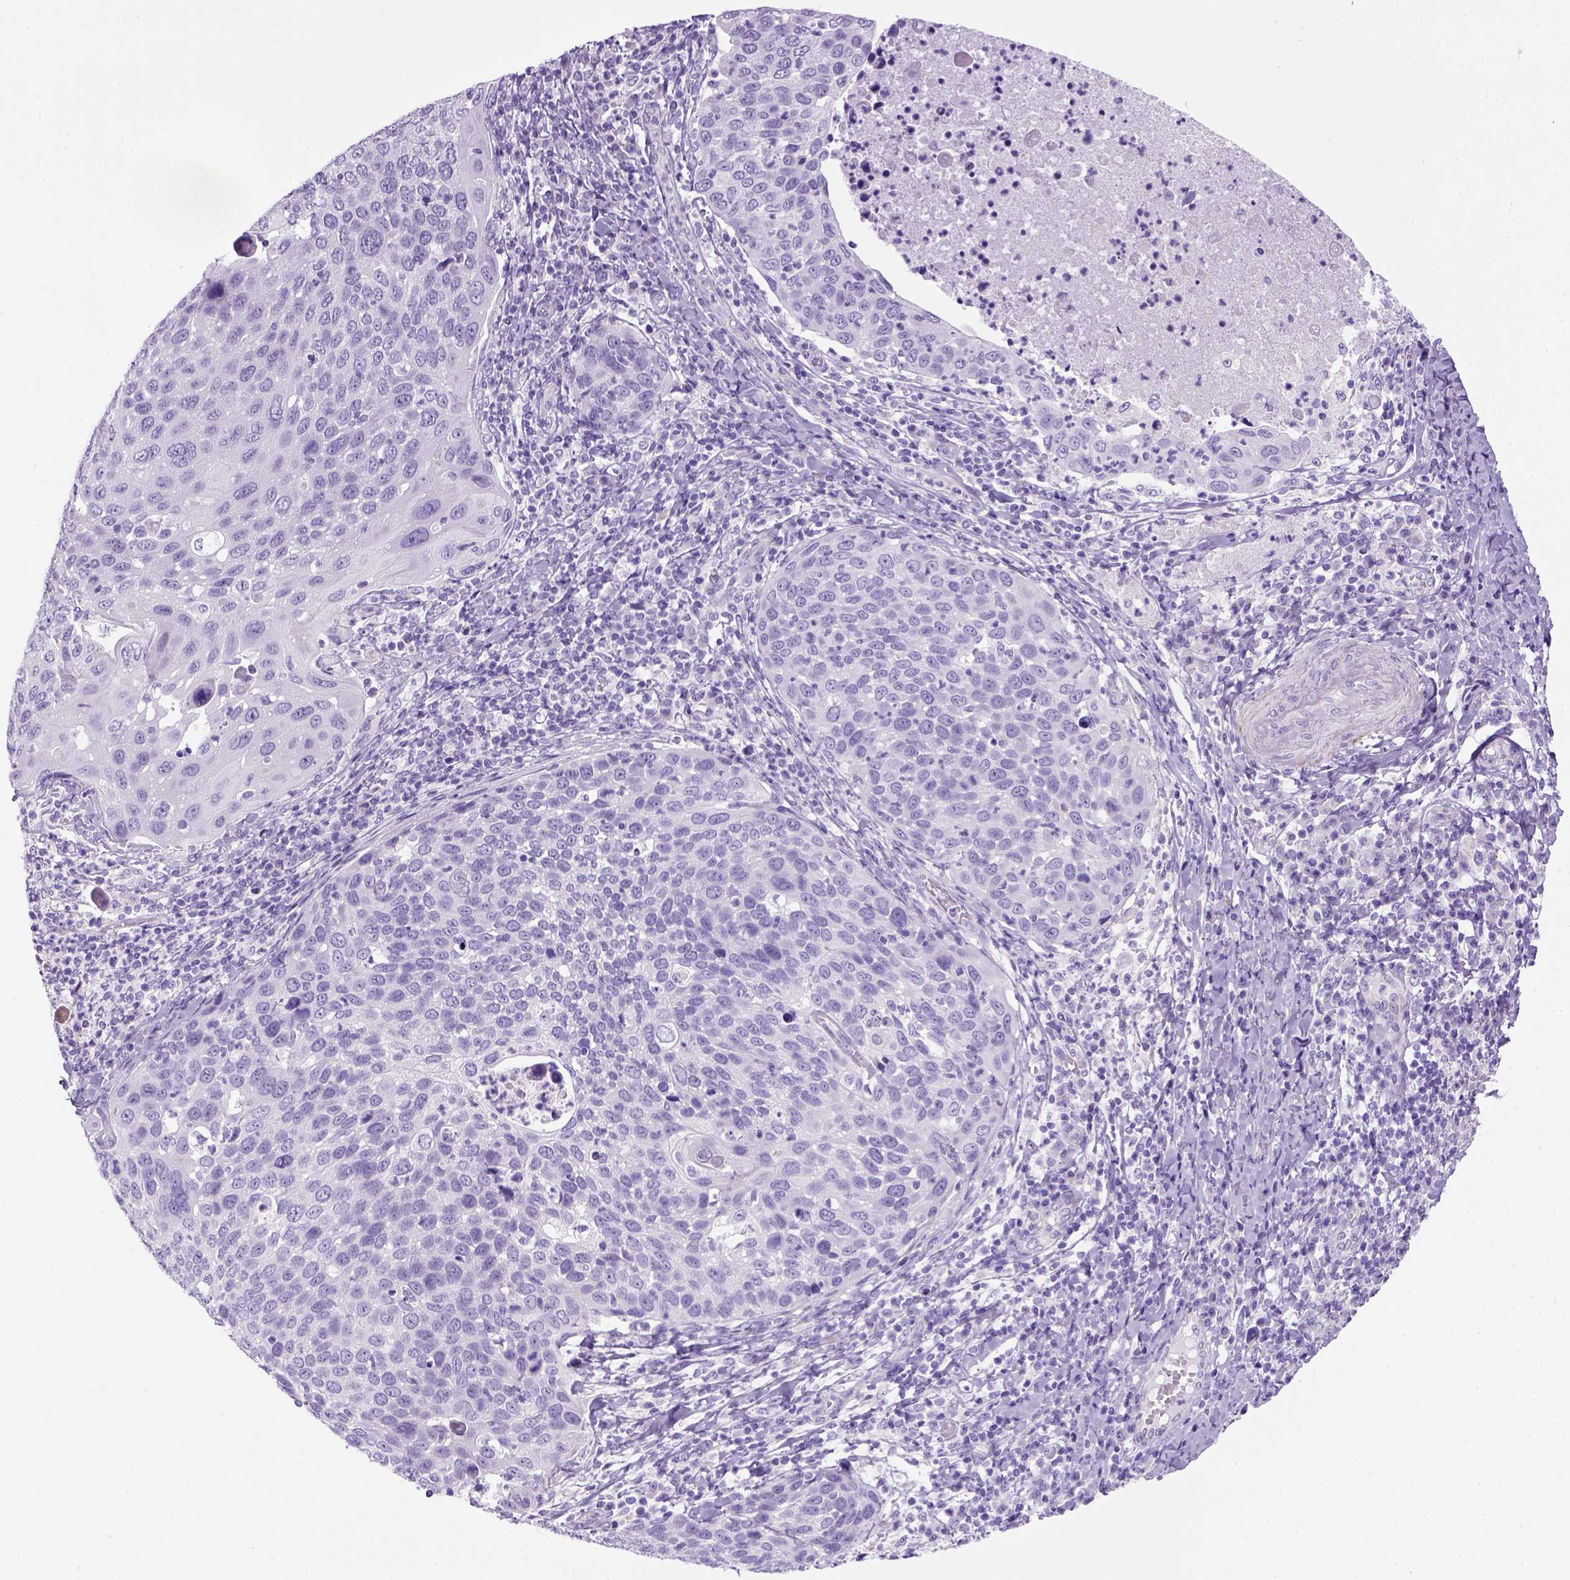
{"staining": {"intensity": "negative", "quantity": "none", "location": "none"}, "tissue": "cervical cancer", "cell_type": "Tumor cells", "image_type": "cancer", "snomed": [{"axis": "morphology", "description": "Squamous cell carcinoma, NOS"}, {"axis": "topography", "description": "Cervix"}], "caption": "Protein analysis of cervical cancer demonstrates no significant staining in tumor cells.", "gene": "ARHGEF33", "patient": {"sex": "female", "age": 54}}